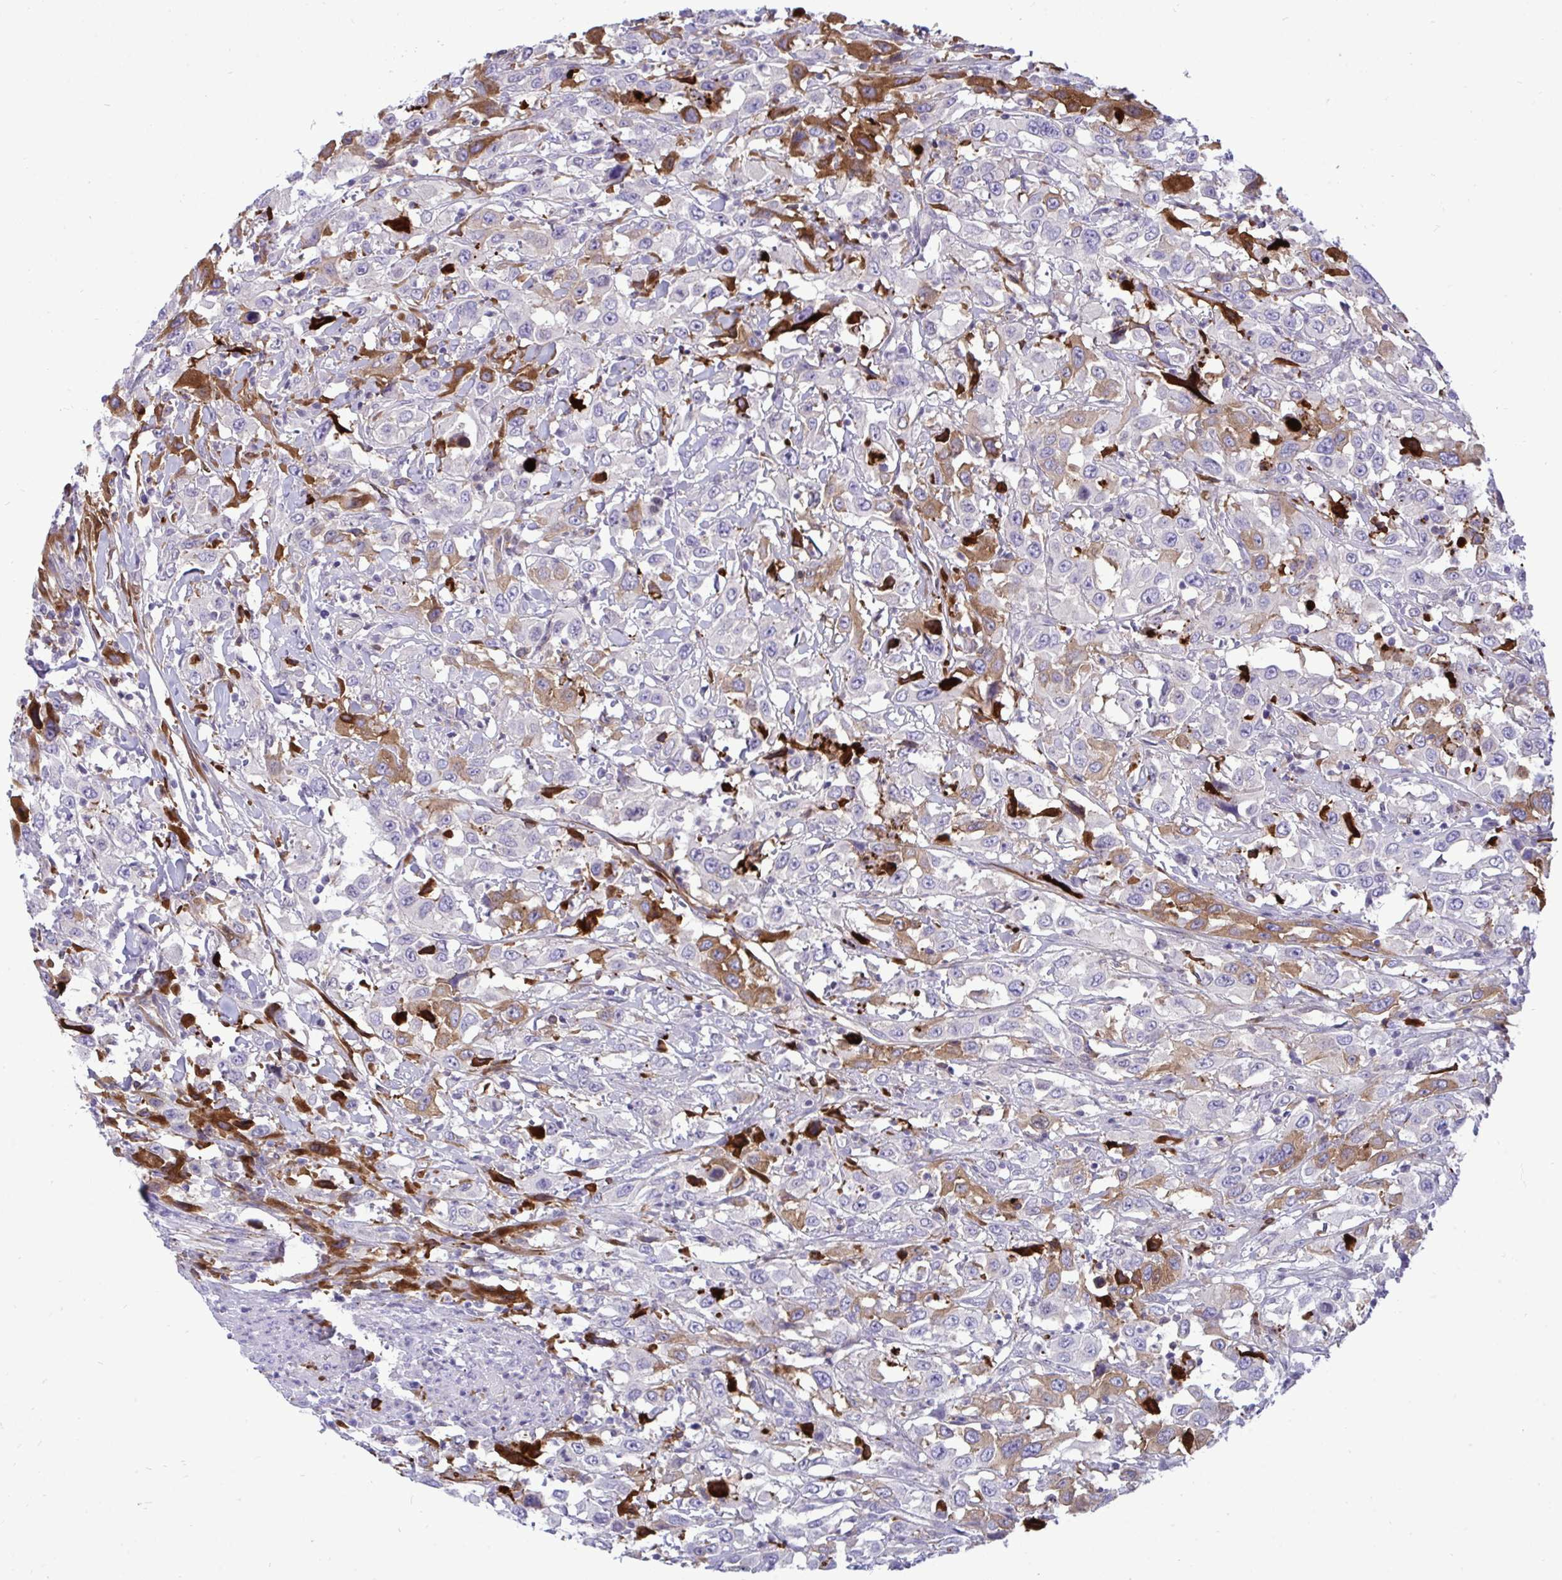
{"staining": {"intensity": "moderate", "quantity": "<25%", "location": "cytoplasmic/membranous"}, "tissue": "urothelial cancer", "cell_type": "Tumor cells", "image_type": "cancer", "snomed": [{"axis": "morphology", "description": "Urothelial carcinoma, High grade"}, {"axis": "topography", "description": "Urinary bladder"}], "caption": "DAB (3,3'-diaminobenzidine) immunohistochemical staining of human urothelial cancer shows moderate cytoplasmic/membranous protein positivity in approximately <25% of tumor cells. (Stains: DAB (3,3'-diaminobenzidine) in brown, nuclei in blue, Microscopy: brightfield microscopy at high magnification).", "gene": "F2", "patient": {"sex": "male", "age": 61}}